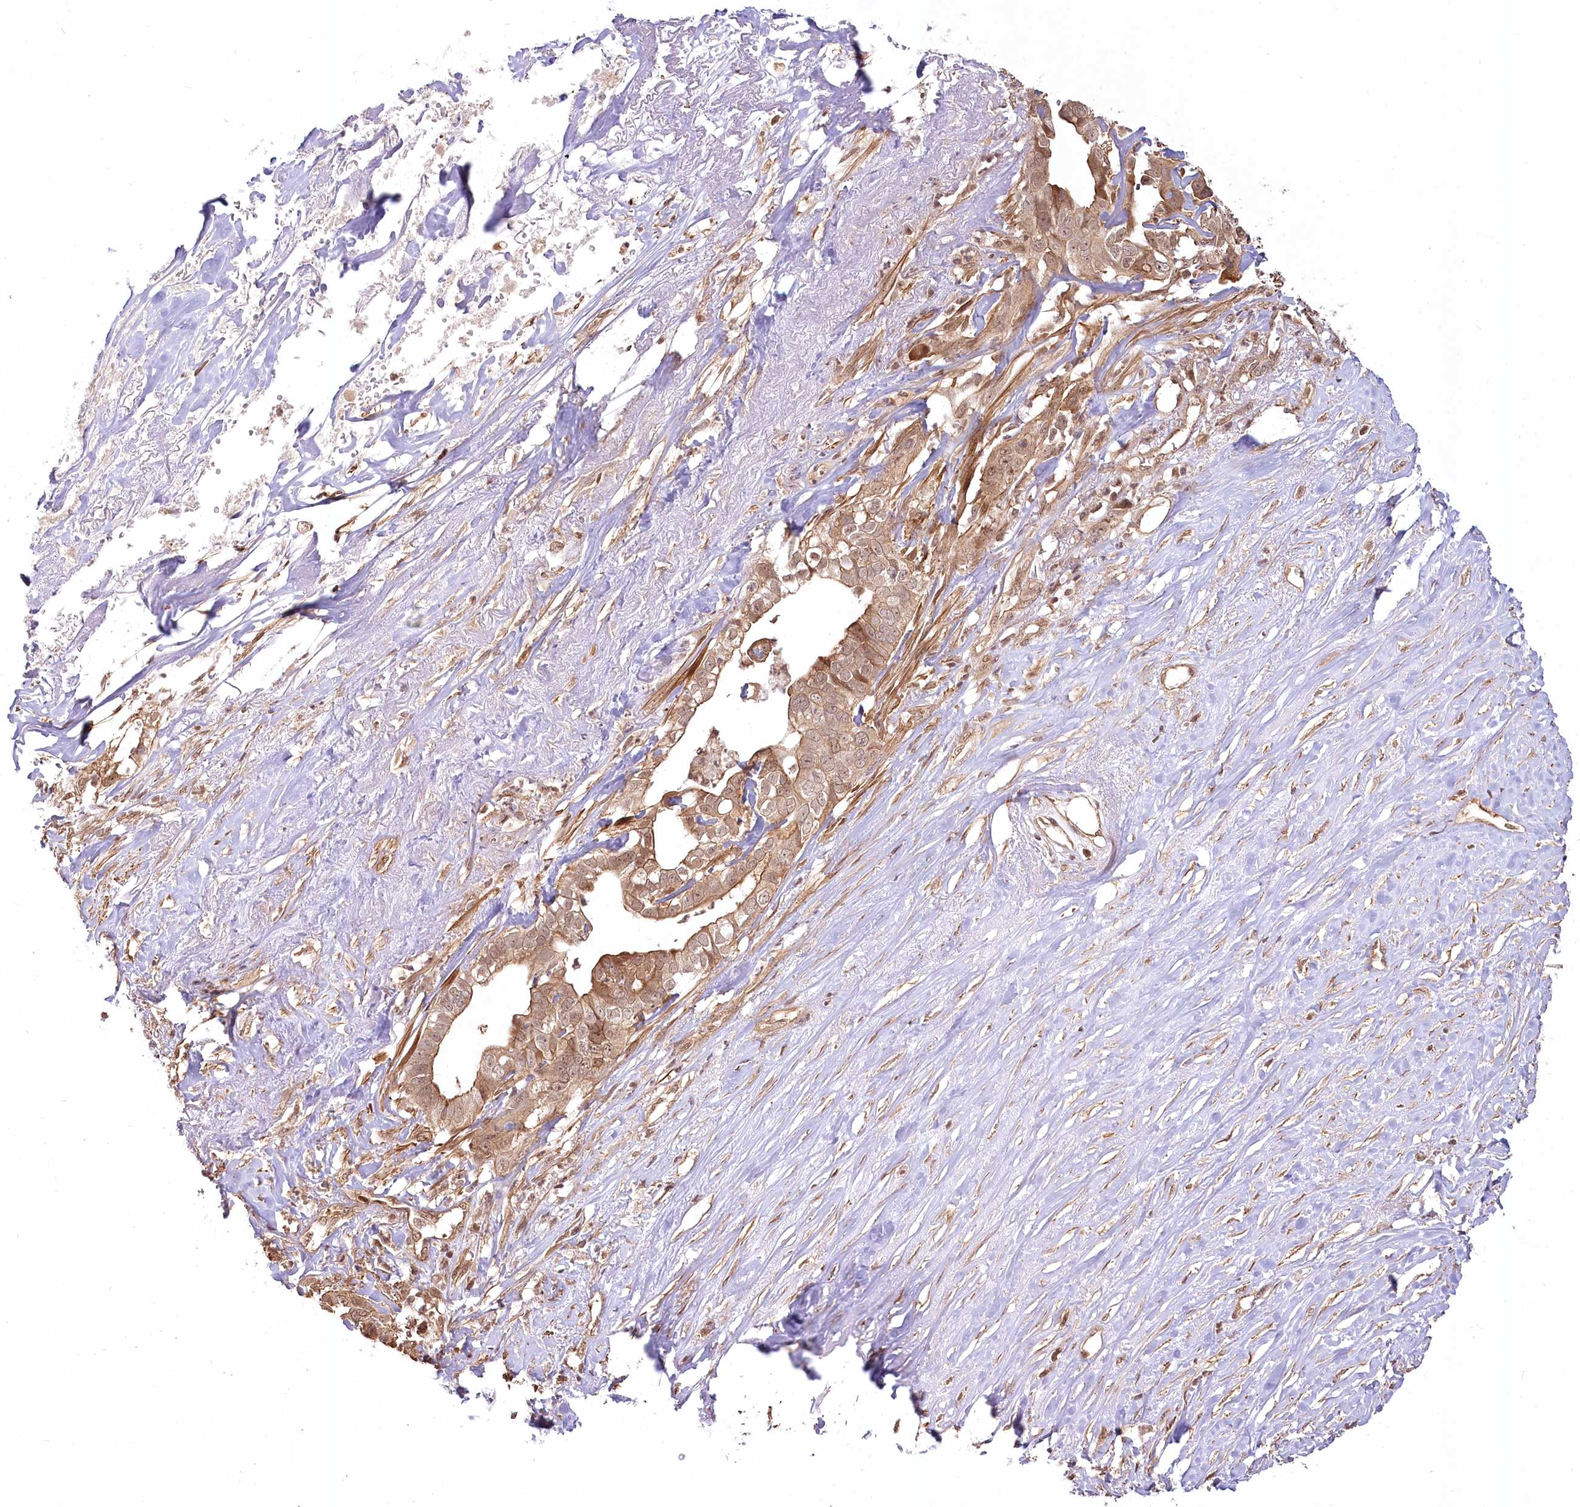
{"staining": {"intensity": "moderate", "quantity": ">75%", "location": "cytoplasmic/membranous"}, "tissue": "liver cancer", "cell_type": "Tumor cells", "image_type": "cancer", "snomed": [{"axis": "morphology", "description": "Cholangiocarcinoma"}, {"axis": "topography", "description": "Liver"}], "caption": "Protein expression analysis of human liver cholangiocarcinoma reveals moderate cytoplasmic/membranous expression in about >75% of tumor cells.", "gene": "R3HDM2", "patient": {"sex": "female", "age": 79}}